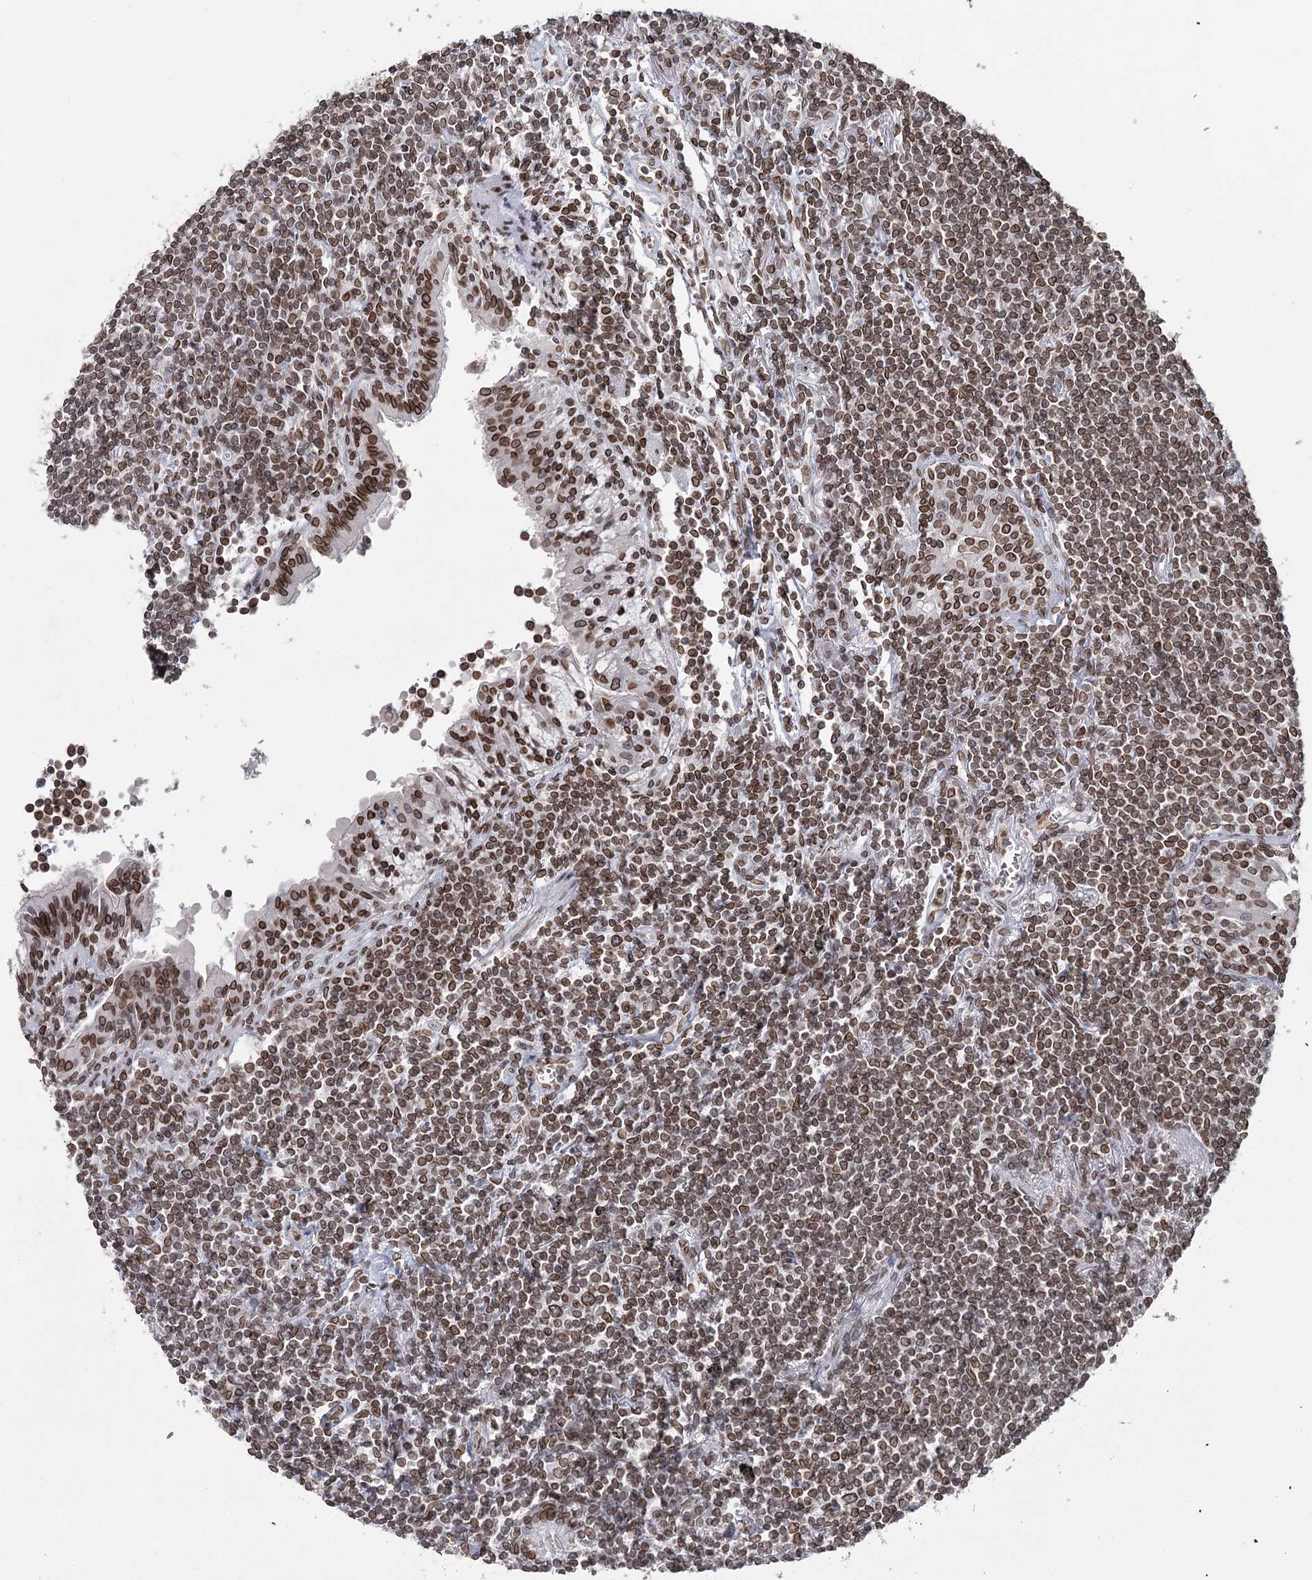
{"staining": {"intensity": "moderate", "quantity": ">75%", "location": "nuclear"}, "tissue": "lymphoma", "cell_type": "Tumor cells", "image_type": "cancer", "snomed": [{"axis": "morphology", "description": "Malignant lymphoma, non-Hodgkin's type, Low grade"}, {"axis": "topography", "description": "Lung"}], "caption": "Immunohistochemistry (IHC) (DAB (3,3'-diaminobenzidine)) staining of human lymphoma displays moderate nuclear protein staining in about >75% of tumor cells.", "gene": "KIAA0930", "patient": {"sex": "female", "age": 71}}